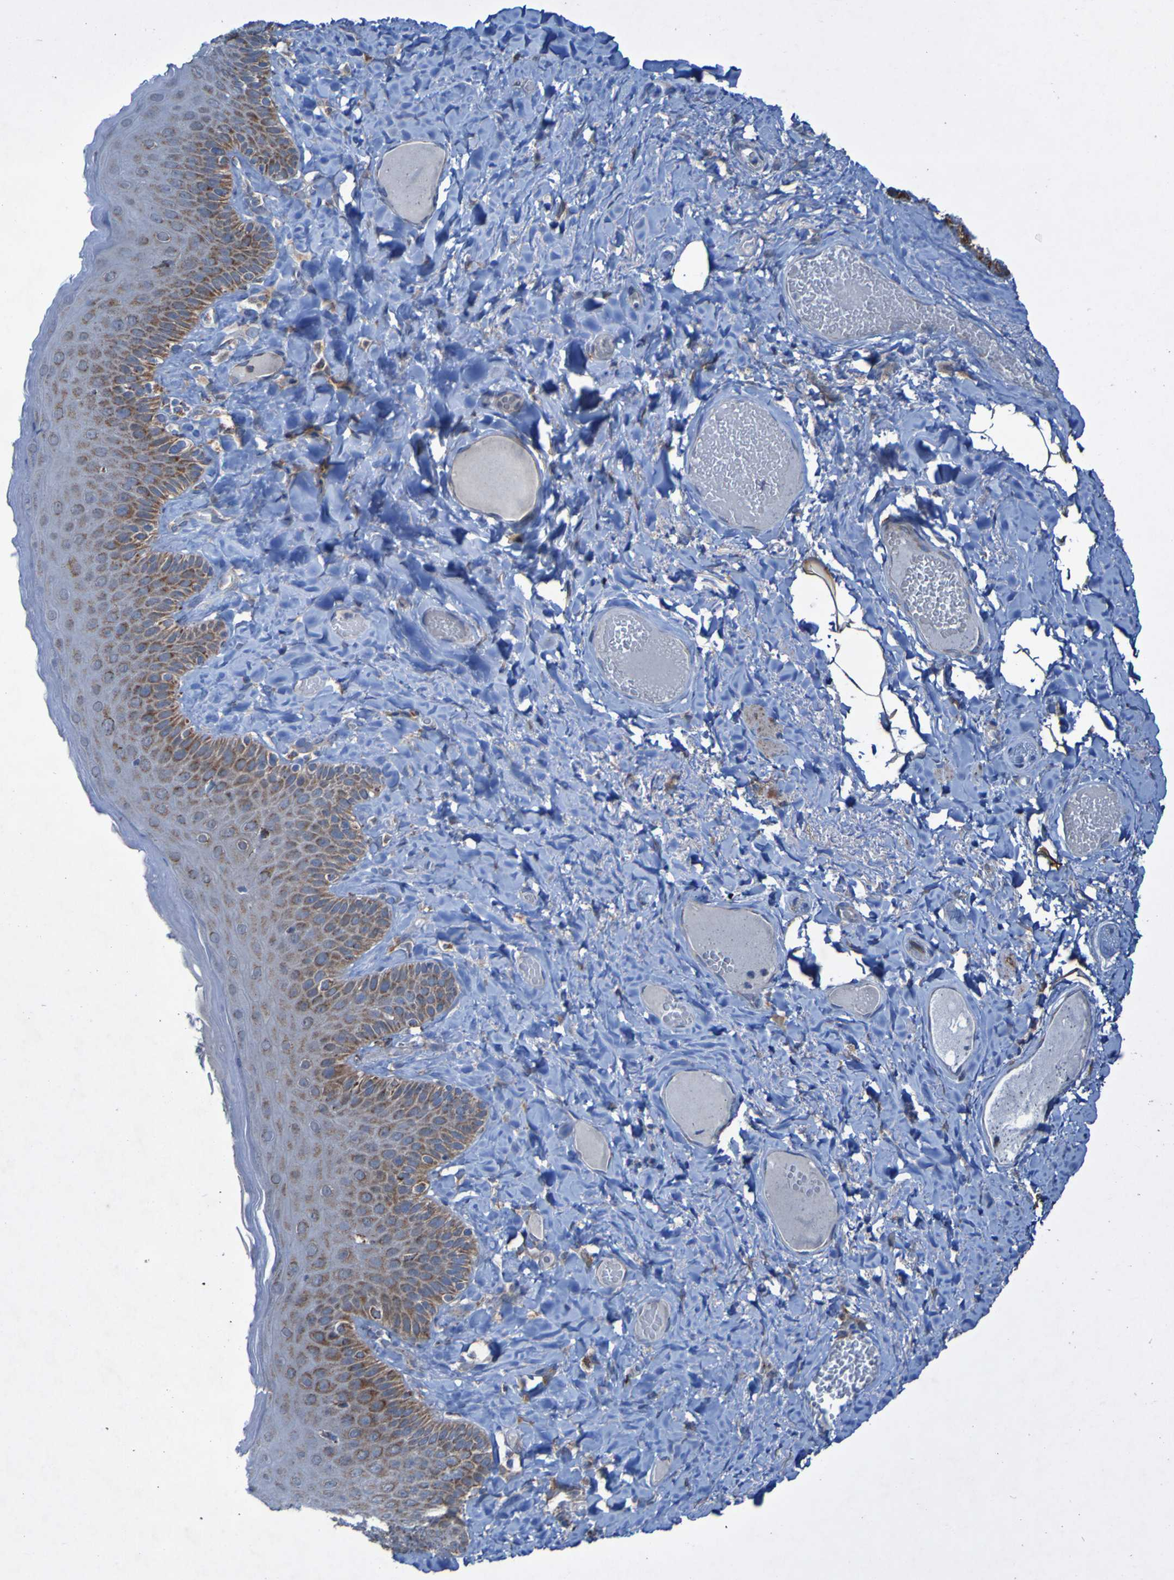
{"staining": {"intensity": "moderate", "quantity": ">75%", "location": "cytoplasmic/membranous"}, "tissue": "skin", "cell_type": "Epidermal cells", "image_type": "normal", "snomed": [{"axis": "morphology", "description": "Normal tissue, NOS"}, {"axis": "topography", "description": "Anal"}], "caption": "Skin stained with DAB immunohistochemistry (IHC) exhibits medium levels of moderate cytoplasmic/membranous positivity in about >75% of epidermal cells.", "gene": "CCDC51", "patient": {"sex": "male", "age": 69}}